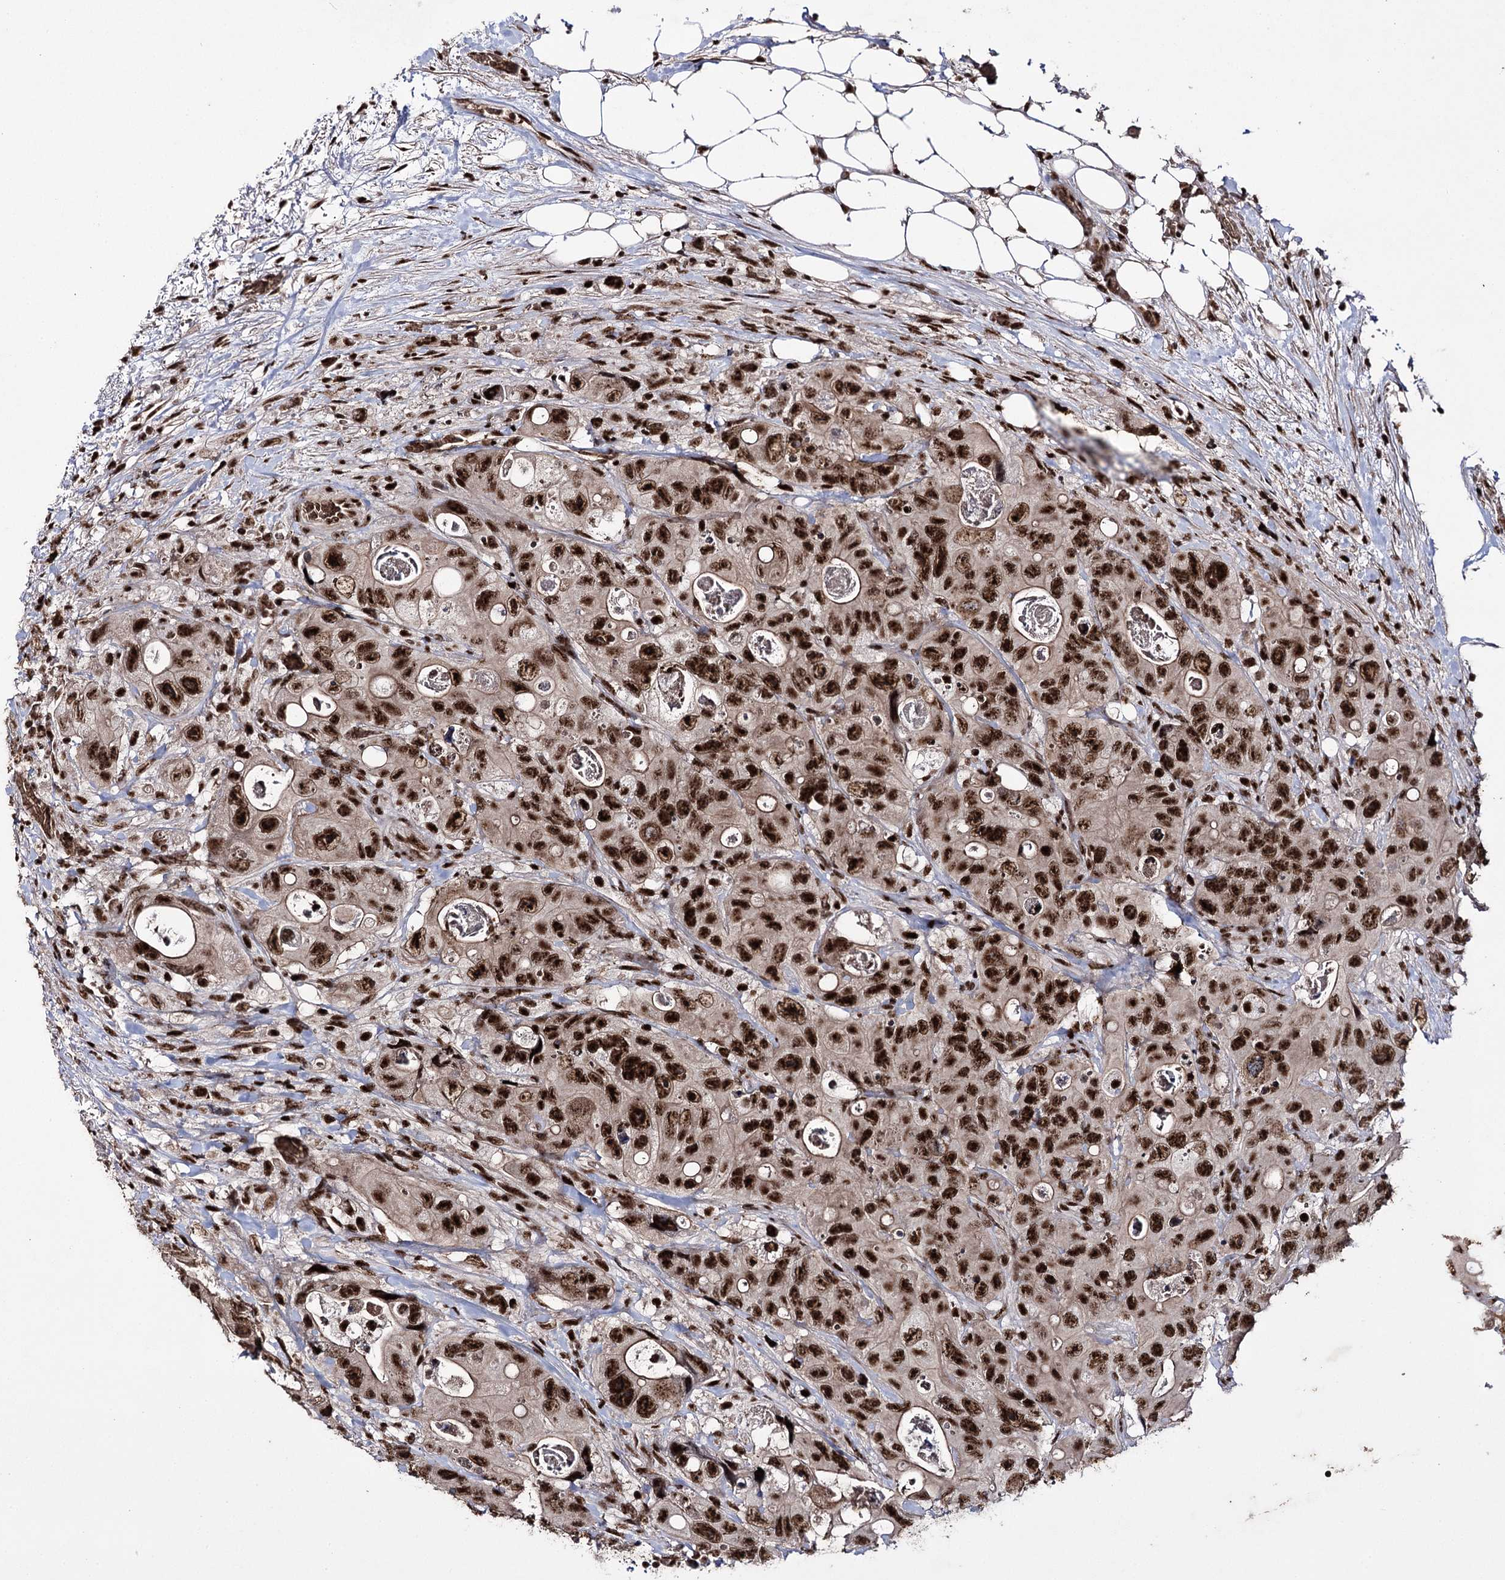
{"staining": {"intensity": "strong", "quantity": ">75%", "location": "nuclear"}, "tissue": "colorectal cancer", "cell_type": "Tumor cells", "image_type": "cancer", "snomed": [{"axis": "morphology", "description": "Adenocarcinoma, NOS"}, {"axis": "topography", "description": "Colon"}], "caption": "High-power microscopy captured an immunohistochemistry (IHC) image of colorectal cancer (adenocarcinoma), revealing strong nuclear expression in about >75% of tumor cells.", "gene": "PRPF40A", "patient": {"sex": "female", "age": 46}}